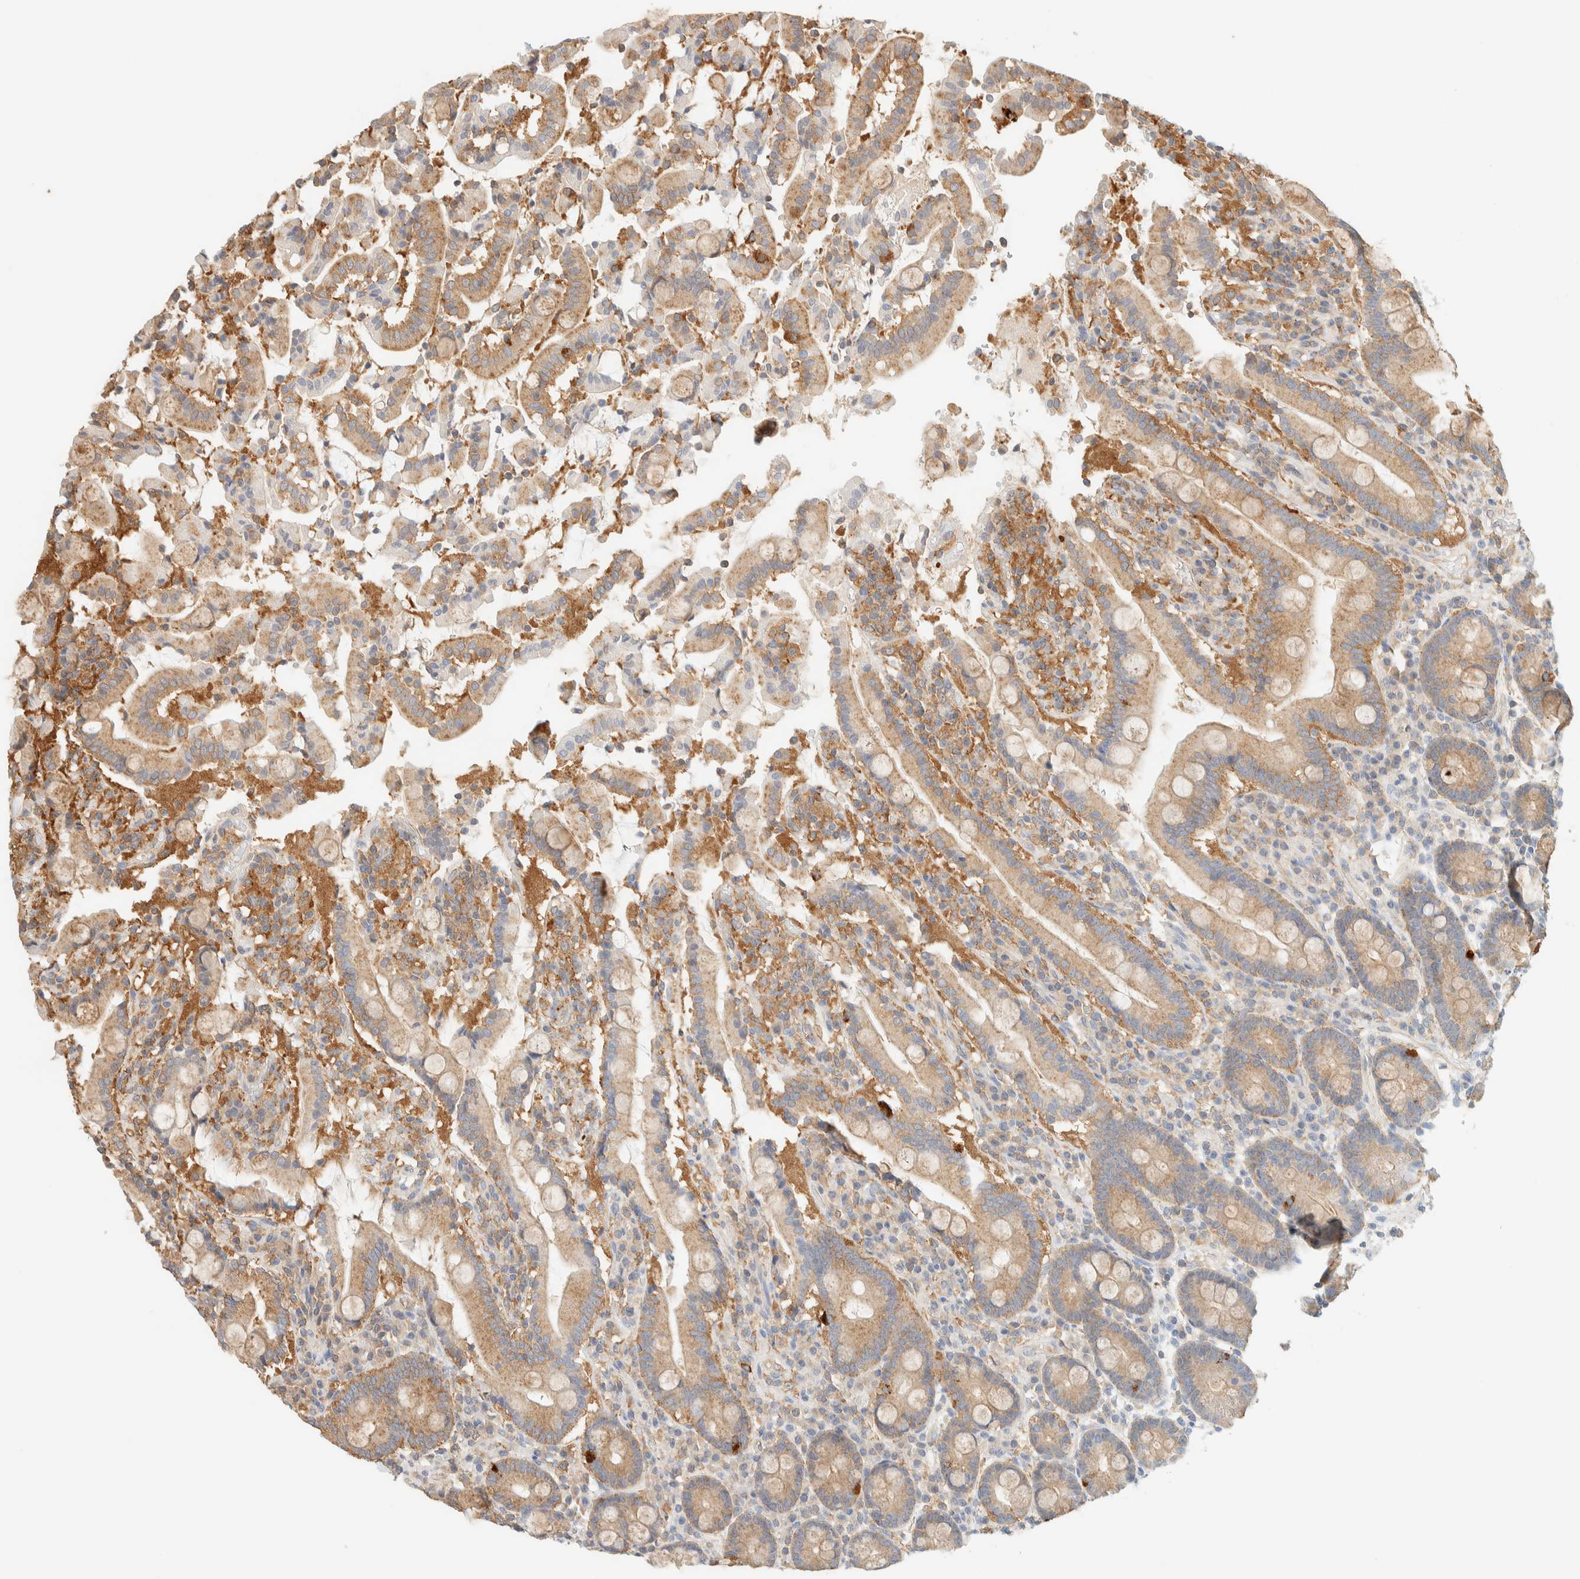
{"staining": {"intensity": "moderate", "quantity": ">75%", "location": "cytoplasmic/membranous"}, "tissue": "duodenum", "cell_type": "Glandular cells", "image_type": "normal", "snomed": [{"axis": "morphology", "description": "Normal tissue, NOS"}, {"axis": "topography", "description": "Small intestine, NOS"}], "caption": "High-power microscopy captured an immunohistochemistry photomicrograph of normal duodenum, revealing moderate cytoplasmic/membranous positivity in about >75% of glandular cells. (DAB (3,3'-diaminobenzidine) IHC, brown staining for protein, blue staining for nuclei).", "gene": "TBC1D8B", "patient": {"sex": "female", "age": 71}}